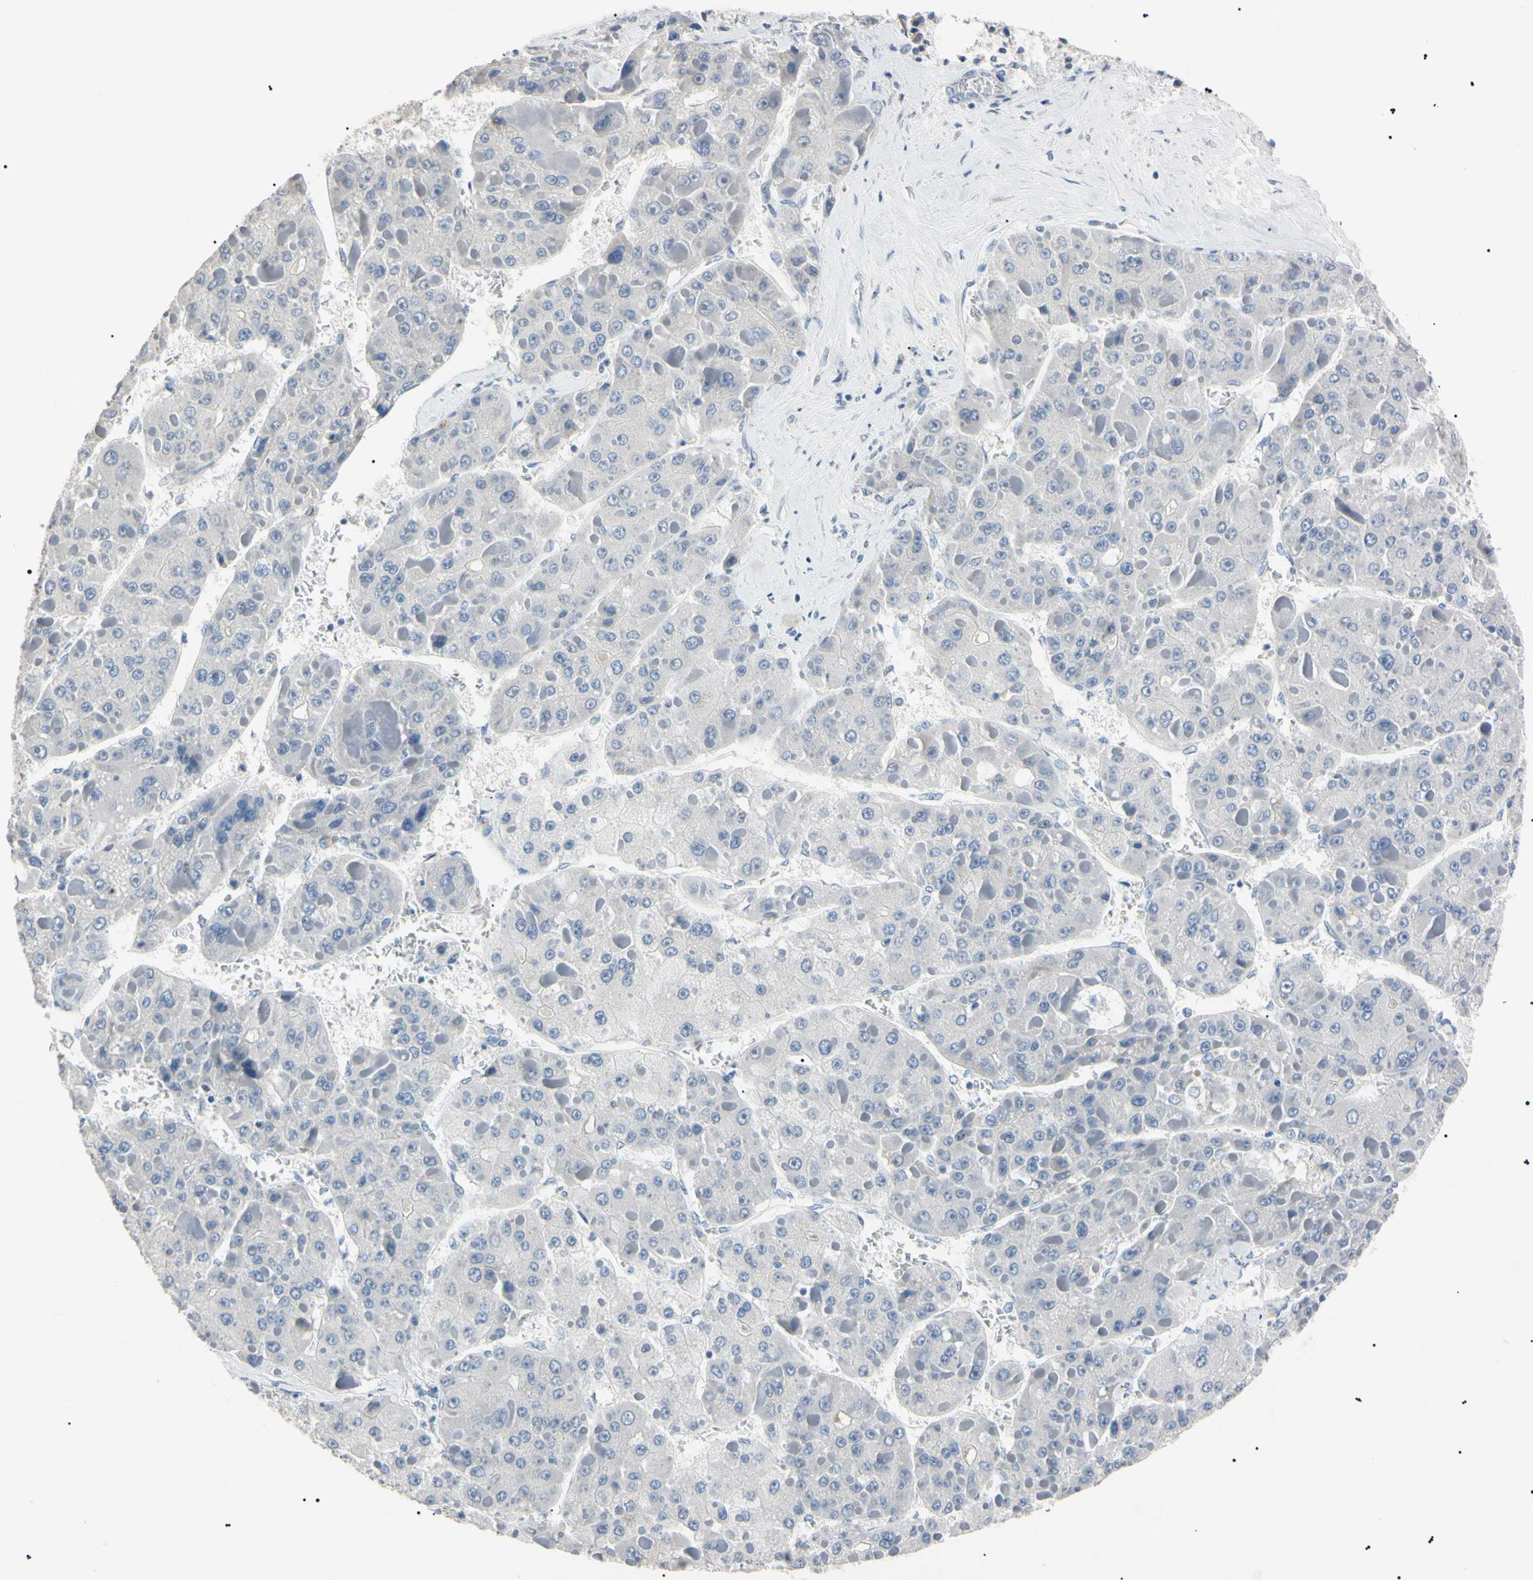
{"staining": {"intensity": "negative", "quantity": "none", "location": "none"}, "tissue": "liver cancer", "cell_type": "Tumor cells", "image_type": "cancer", "snomed": [{"axis": "morphology", "description": "Carcinoma, Hepatocellular, NOS"}, {"axis": "topography", "description": "Liver"}], "caption": "Protein analysis of liver cancer displays no significant staining in tumor cells.", "gene": "CGB3", "patient": {"sex": "female", "age": 73}}